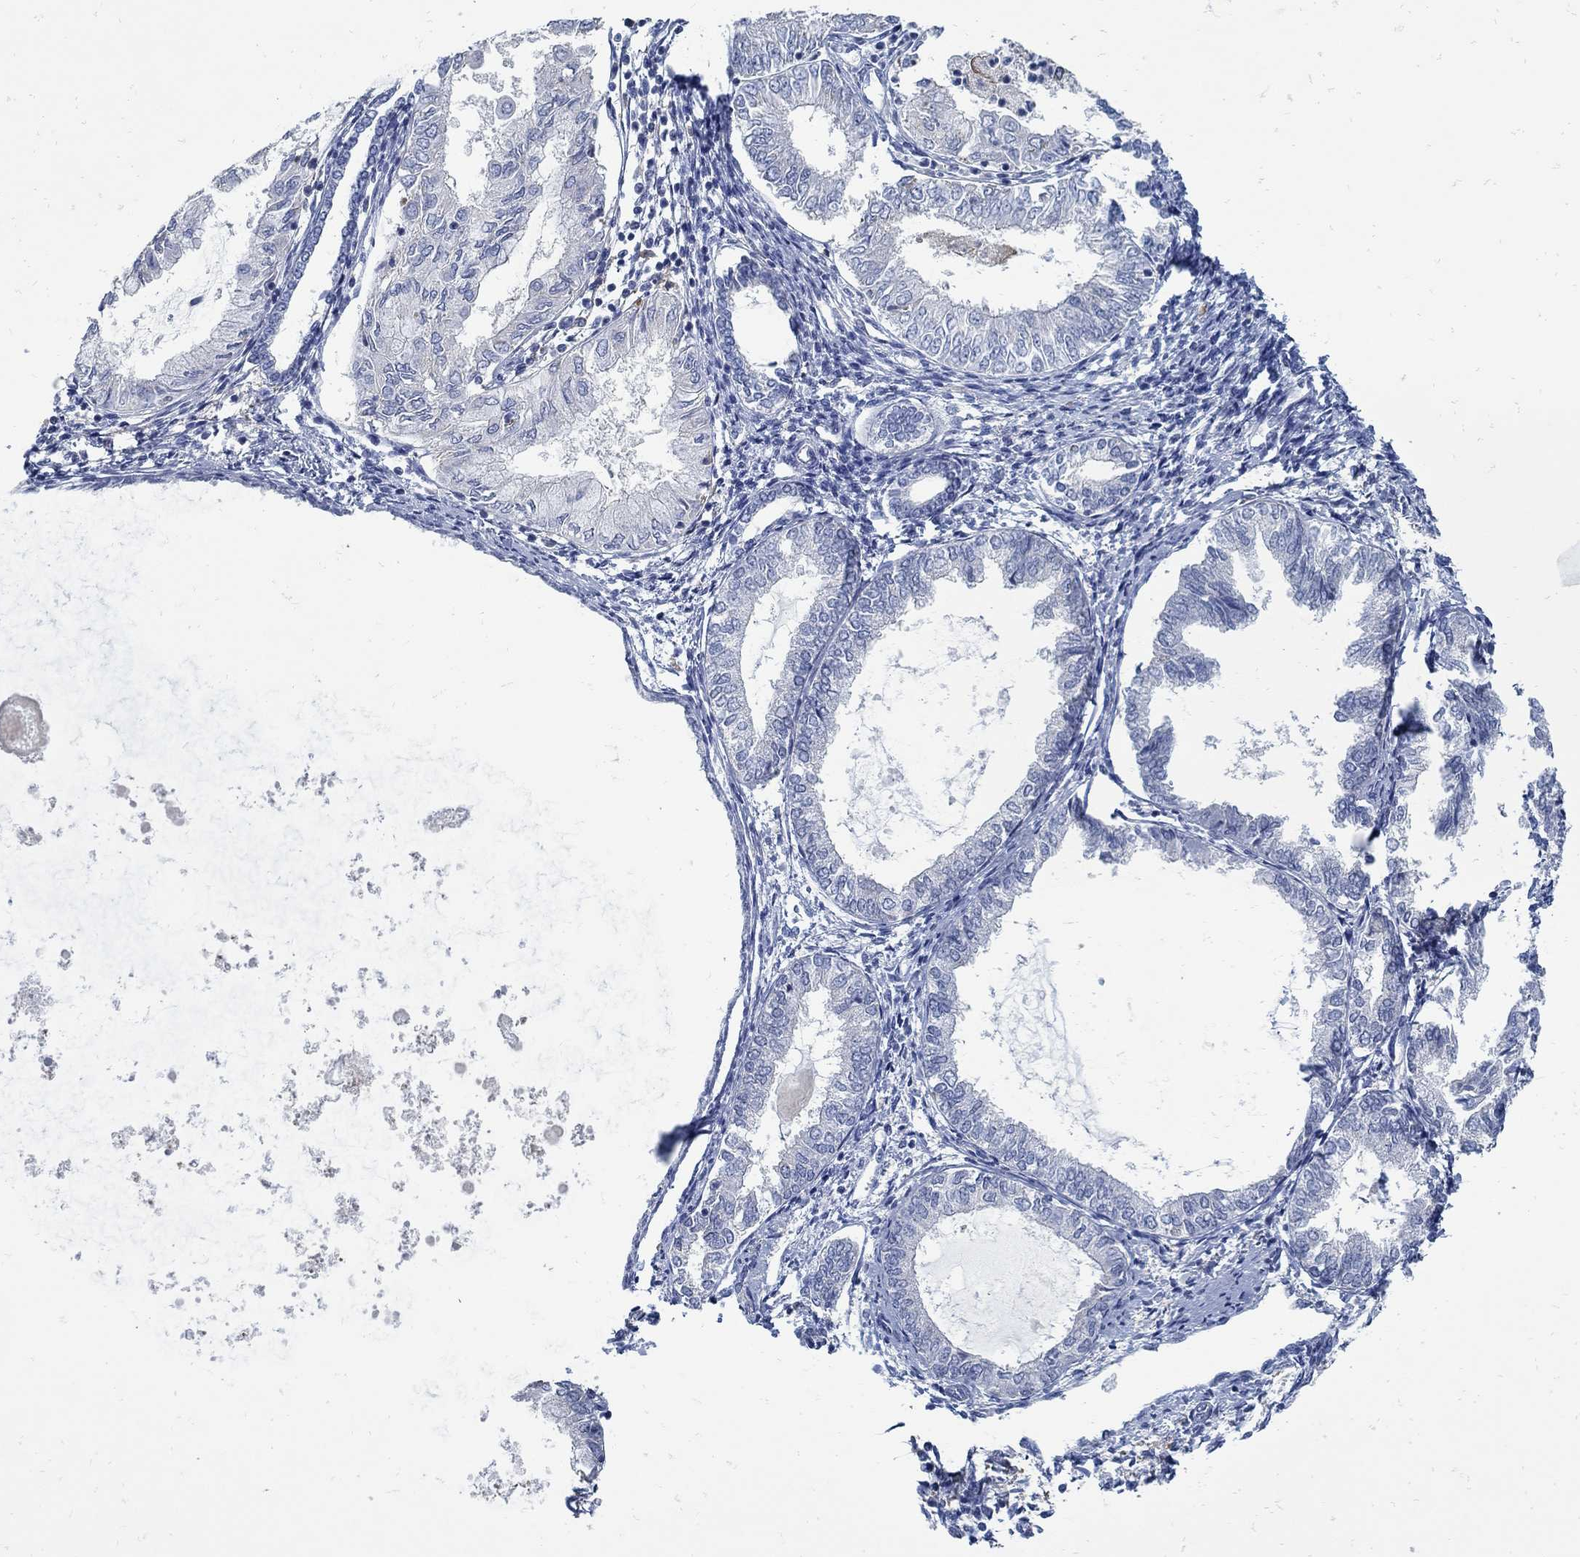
{"staining": {"intensity": "negative", "quantity": "none", "location": "none"}, "tissue": "endometrial cancer", "cell_type": "Tumor cells", "image_type": "cancer", "snomed": [{"axis": "morphology", "description": "Adenocarcinoma, NOS"}, {"axis": "topography", "description": "Endometrium"}], "caption": "Endometrial cancer (adenocarcinoma) stained for a protein using immunohistochemistry (IHC) reveals no positivity tumor cells.", "gene": "ZFAND4", "patient": {"sex": "female", "age": 68}}